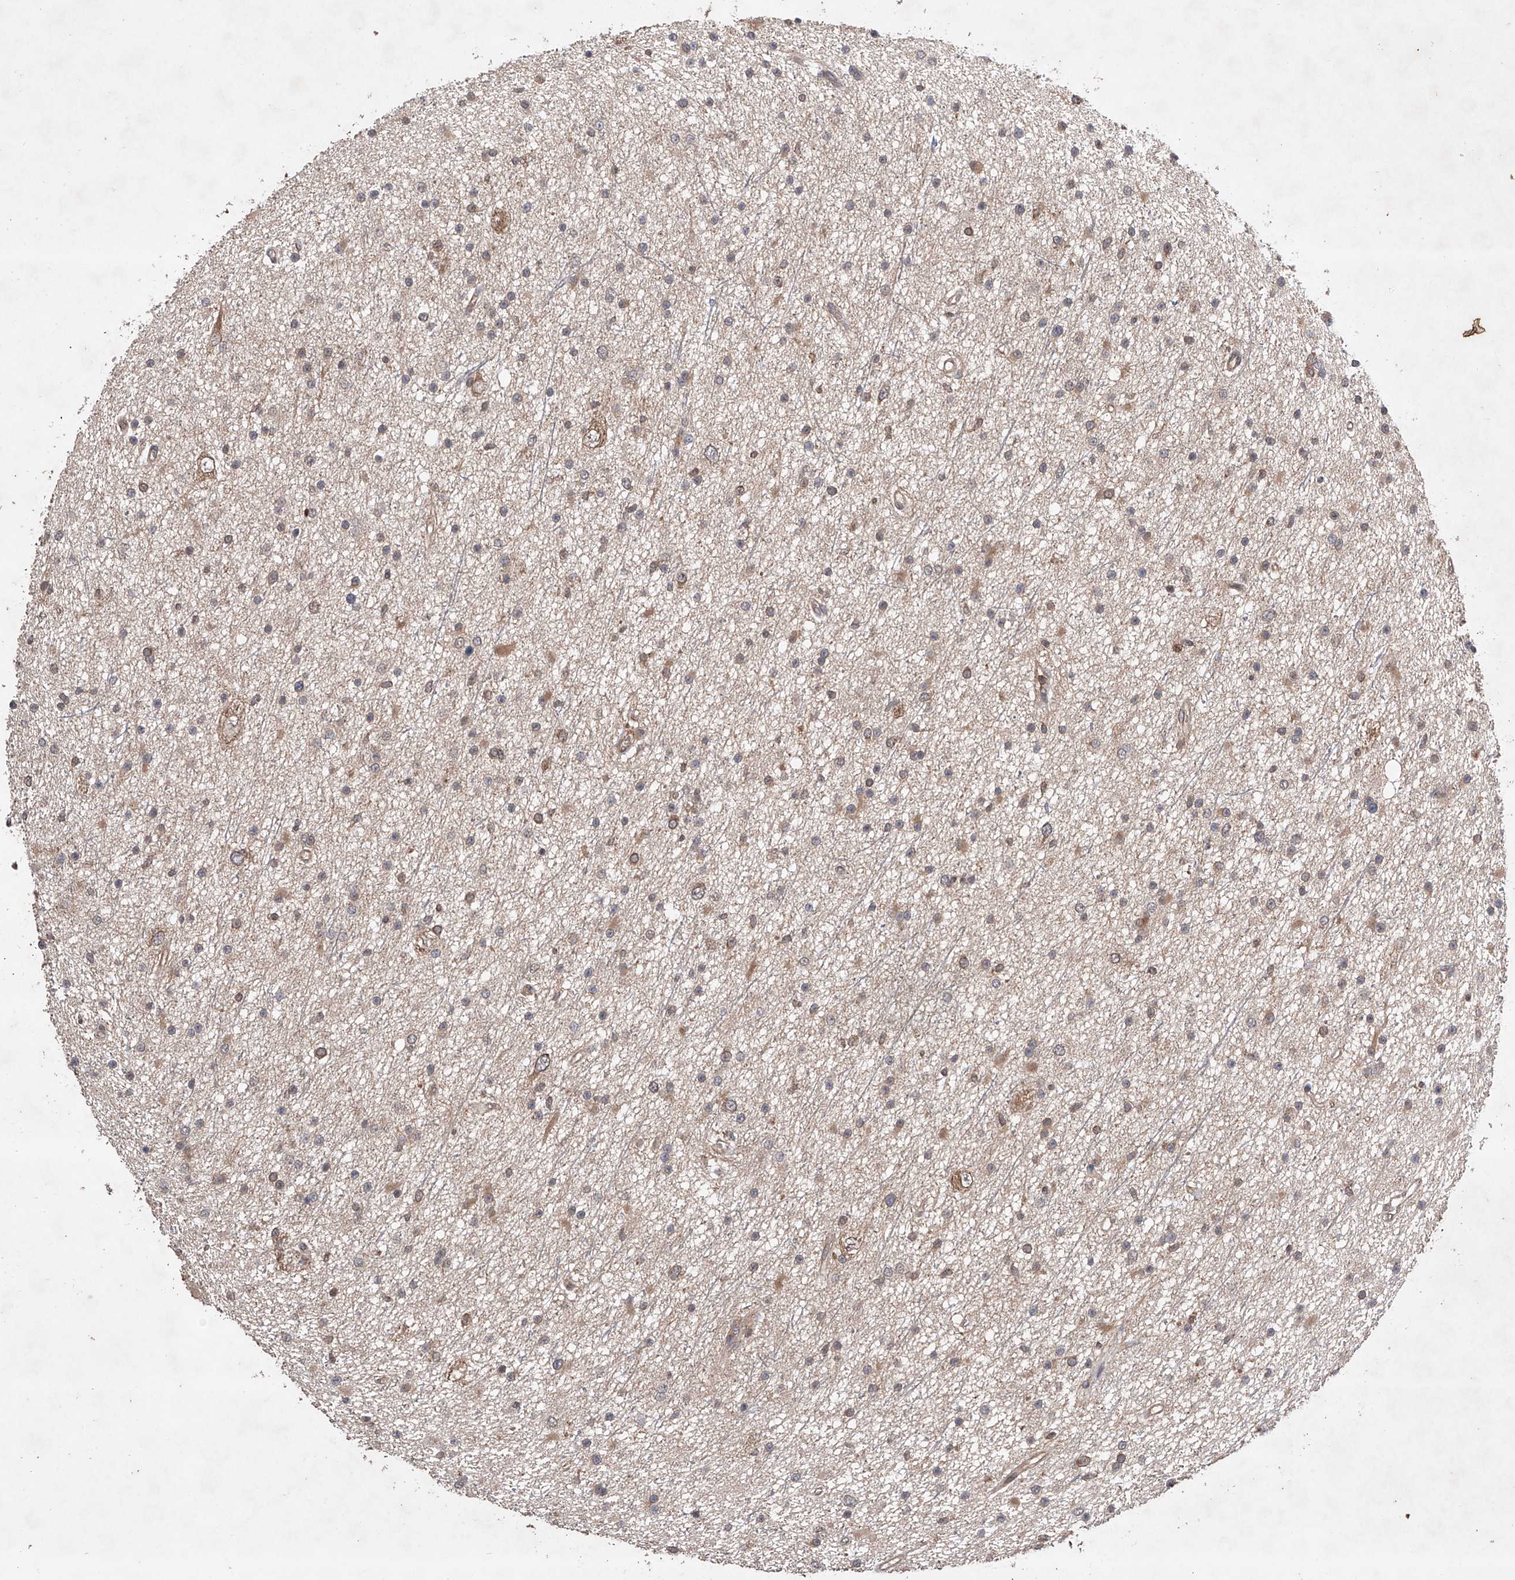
{"staining": {"intensity": "weak", "quantity": "25%-75%", "location": "cytoplasmic/membranous"}, "tissue": "glioma", "cell_type": "Tumor cells", "image_type": "cancer", "snomed": [{"axis": "morphology", "description": "Glioma, malignant, Low grade"}, {"axis": "topography", "description": "Cerebral cortex"}], "caption": "Glioma stained for a protein (brown) shows weak cytoplasmic/membranous positive staining in about 25%-75% of tumor cells.", "gene": "LURAP1", "patient": {"sex": "female", "age": 39}}